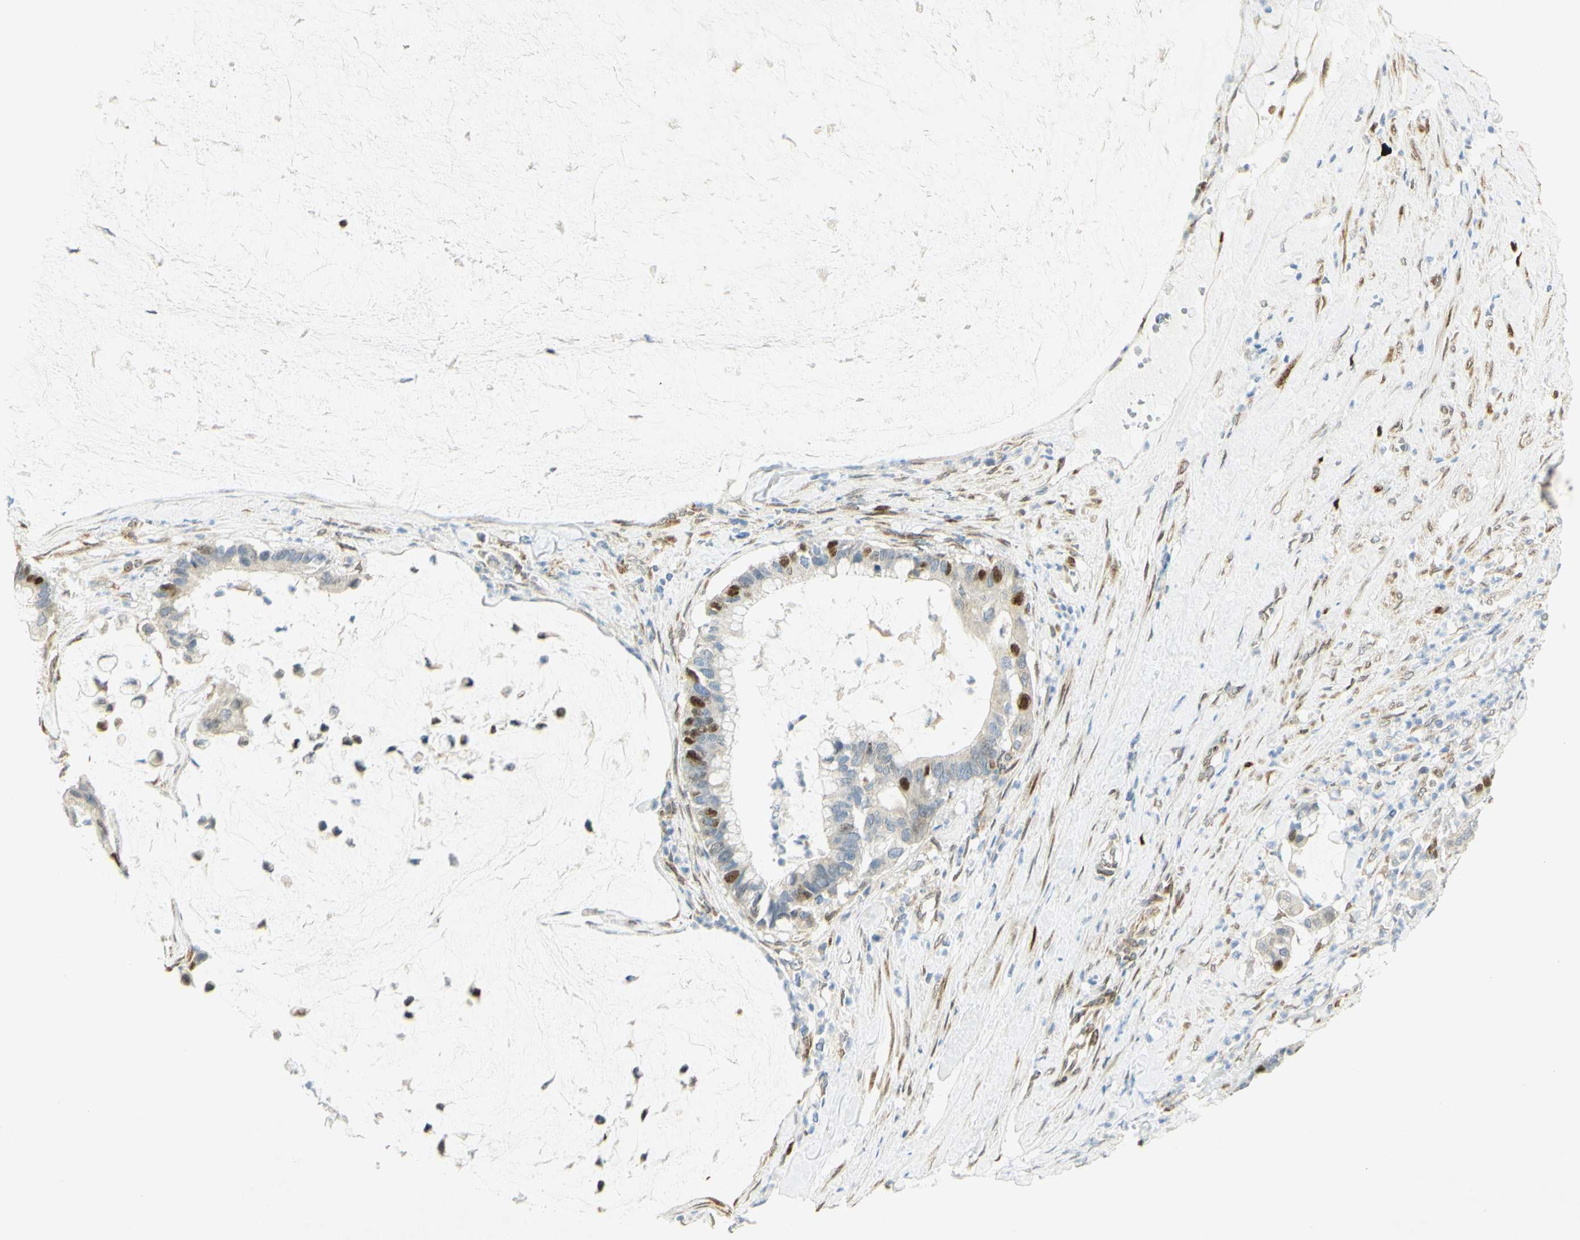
{"staining": {"intensity": "strong", "quantity": "25%-75%", "location": "nuclear"}, "tissue": "pancreatic cancer", "cell_type": "Tumor cells", "image_type": "cancer", "snomed": [{"axis": "morphology", "description": "Adenocarcinoma, NOS"}, {"axis": "topography", "description": "Pancreas"}], "caption": "Protein expression analysis of human pancreatic cancer reveals strong nuclear staining in approximately 25%-75% of tumor cells.", "gene": "E2F1", "patient": {"sex": "male", "age": 41}}